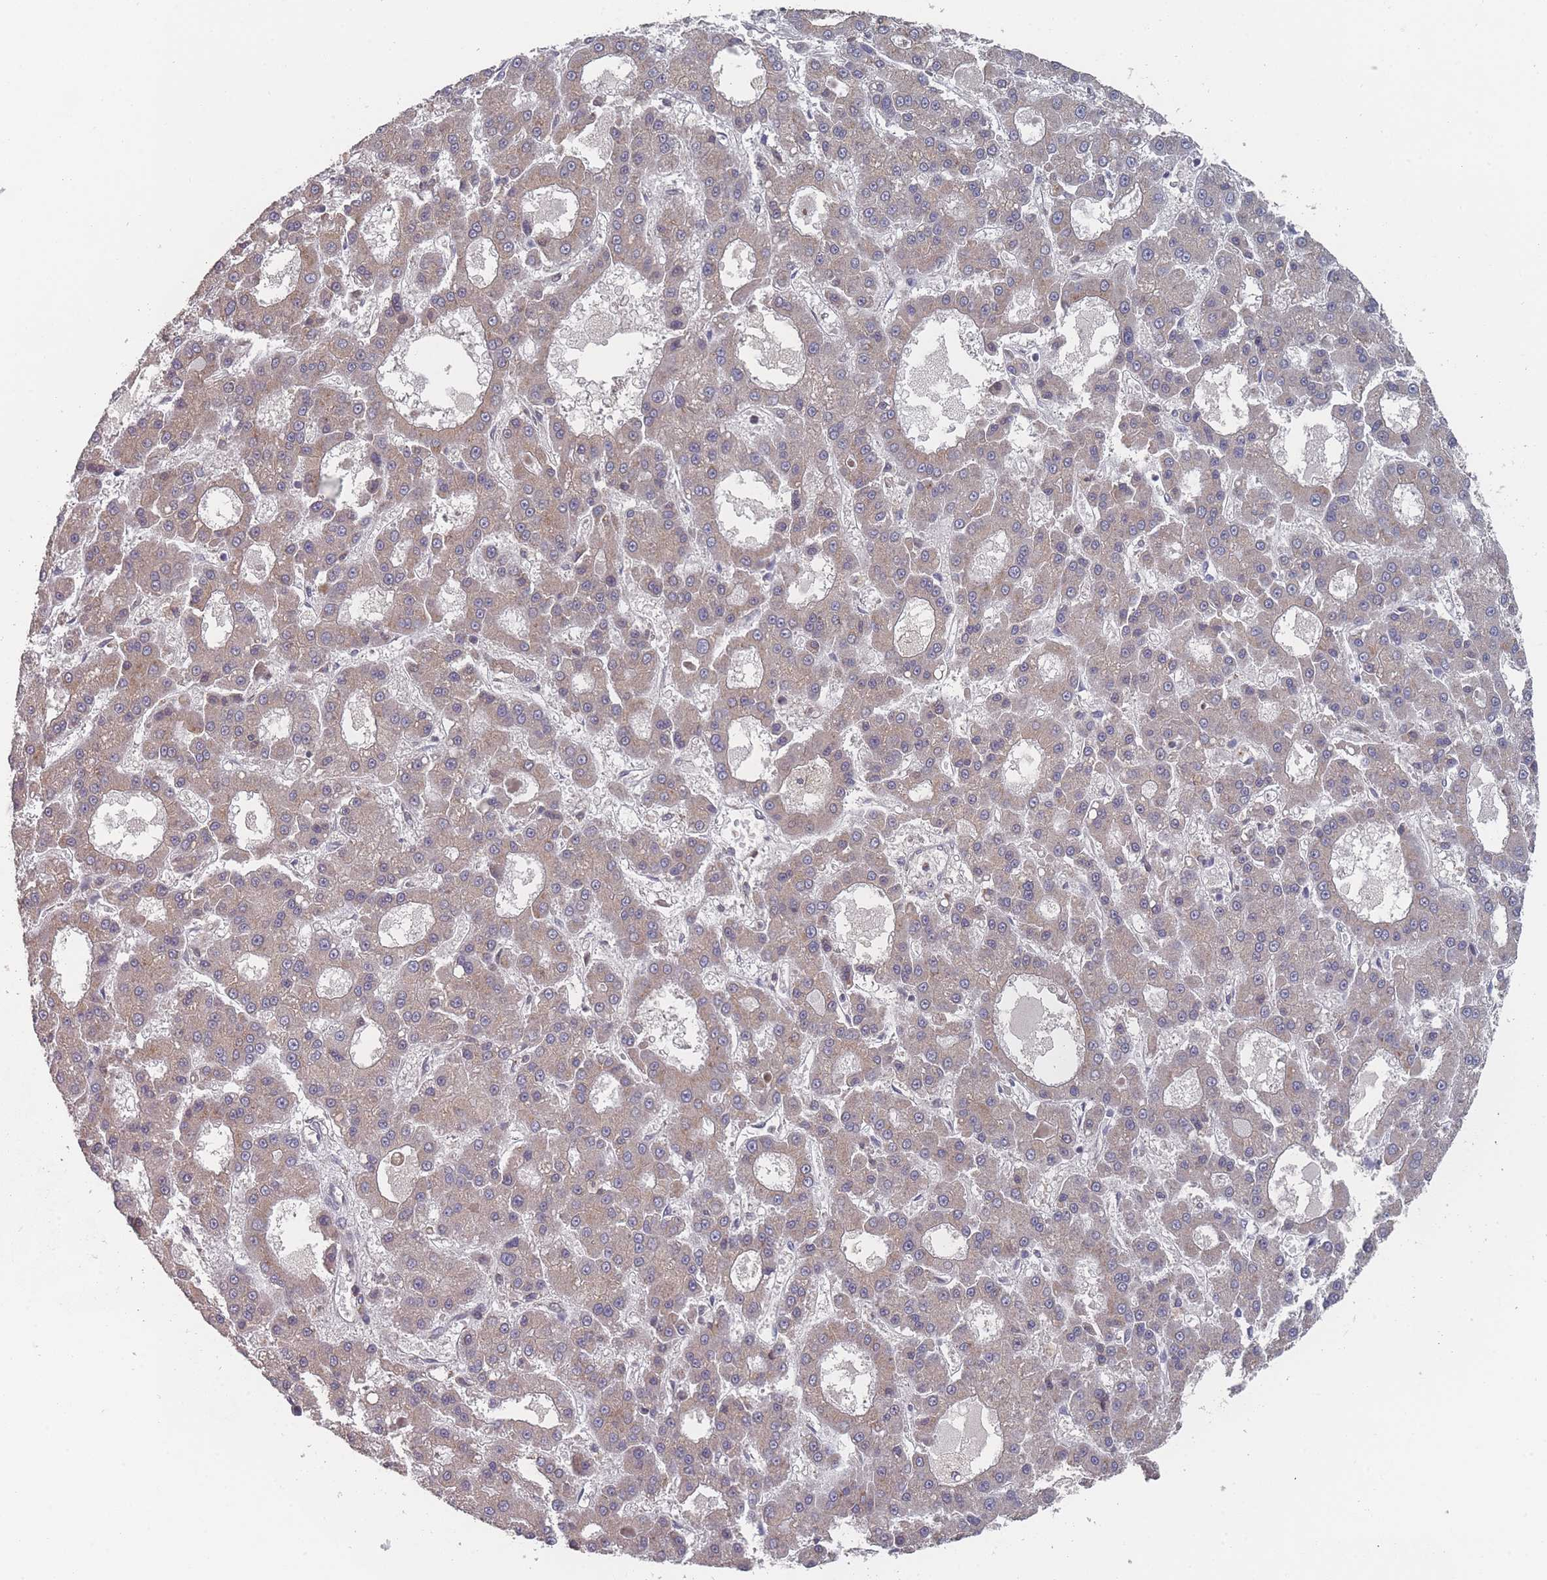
{"staining": {"intensity": "weak", "quantity": "<25%", "location": "cytoplasmic/membranous"}, "tissue": "liver cancer", "cell_type": "Tumor cells", "image_type": "cancer", "snomed": [{"axis": "morphology", "description": "Carcinoma, Hepatocellular, NOS"}, {"axis": "topography", "description": "Liver"}], "caption": "An immunohistochemistry histopathology image of liver hepatocellular carcinoma is shown. There is no staining in tumor cells of liver hepatocellular carcinoma.", "gene": "TBC1D25", "patient": {"sex": "male", "age": 70}}